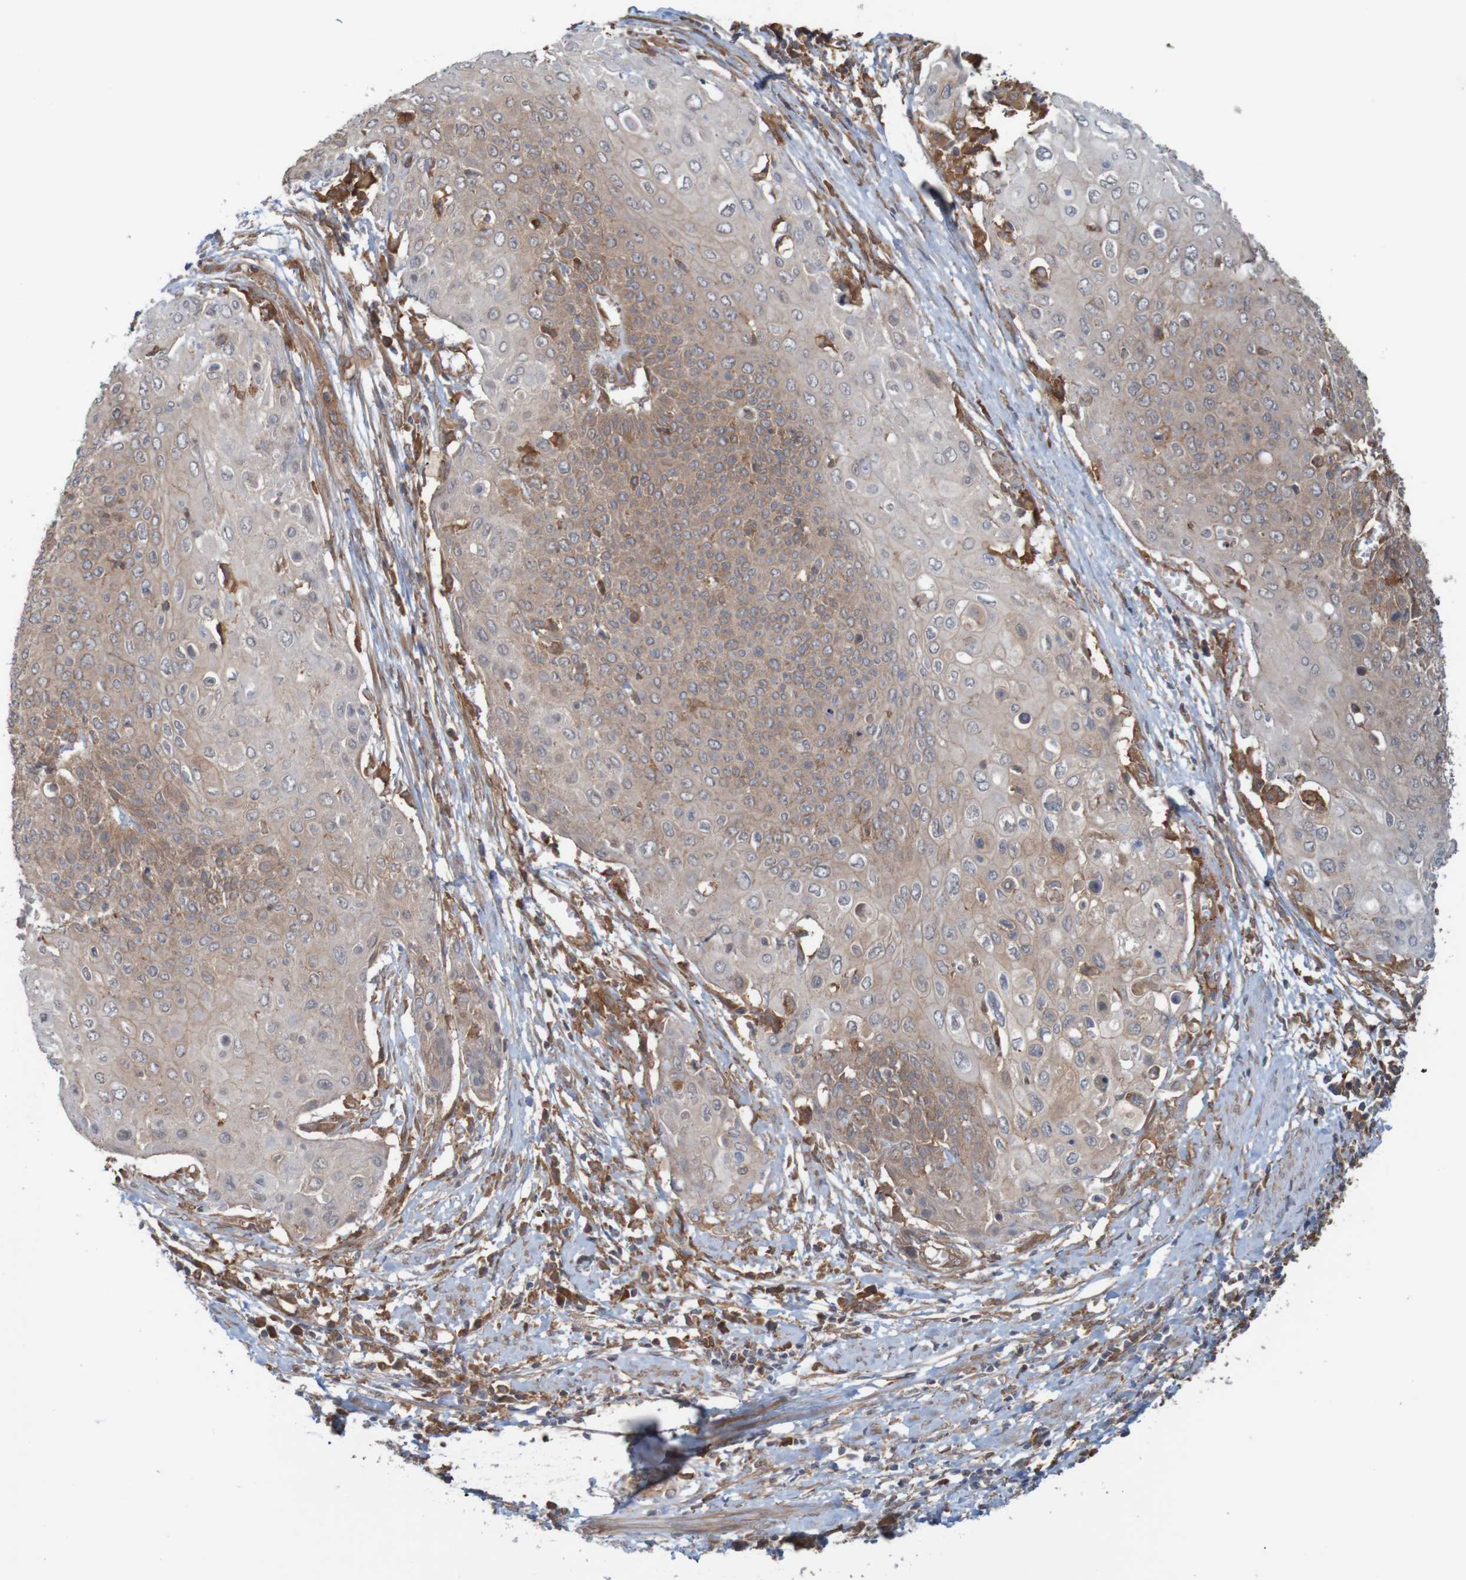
{"staining": {"intensity": "weak", "quantity": ">75%", "location": "cytoplasmic/membranous"}, "tissue": "cervical cancer", "cell_type": "Tumor cells", "image_type": "cancer", "snomed": [{"axis": "morphology", "description": "Squamous cell carcinoma, NOS"}, {"axis": "topography", "description": "Cervix"}], "caption": "High-power microscopy captured an immunohistochemistry image of squamous cell carcinoma (cervical), revealing weak cytoplasmic/membranous expression in about >75% of tumor cells. Using DAB (brown) and hematoxylin (blue) stains, captured at high magnification using brightfield microscopy.", "gene": "ARHGEF11", "patient": {"sex": "female", "age": 39}}